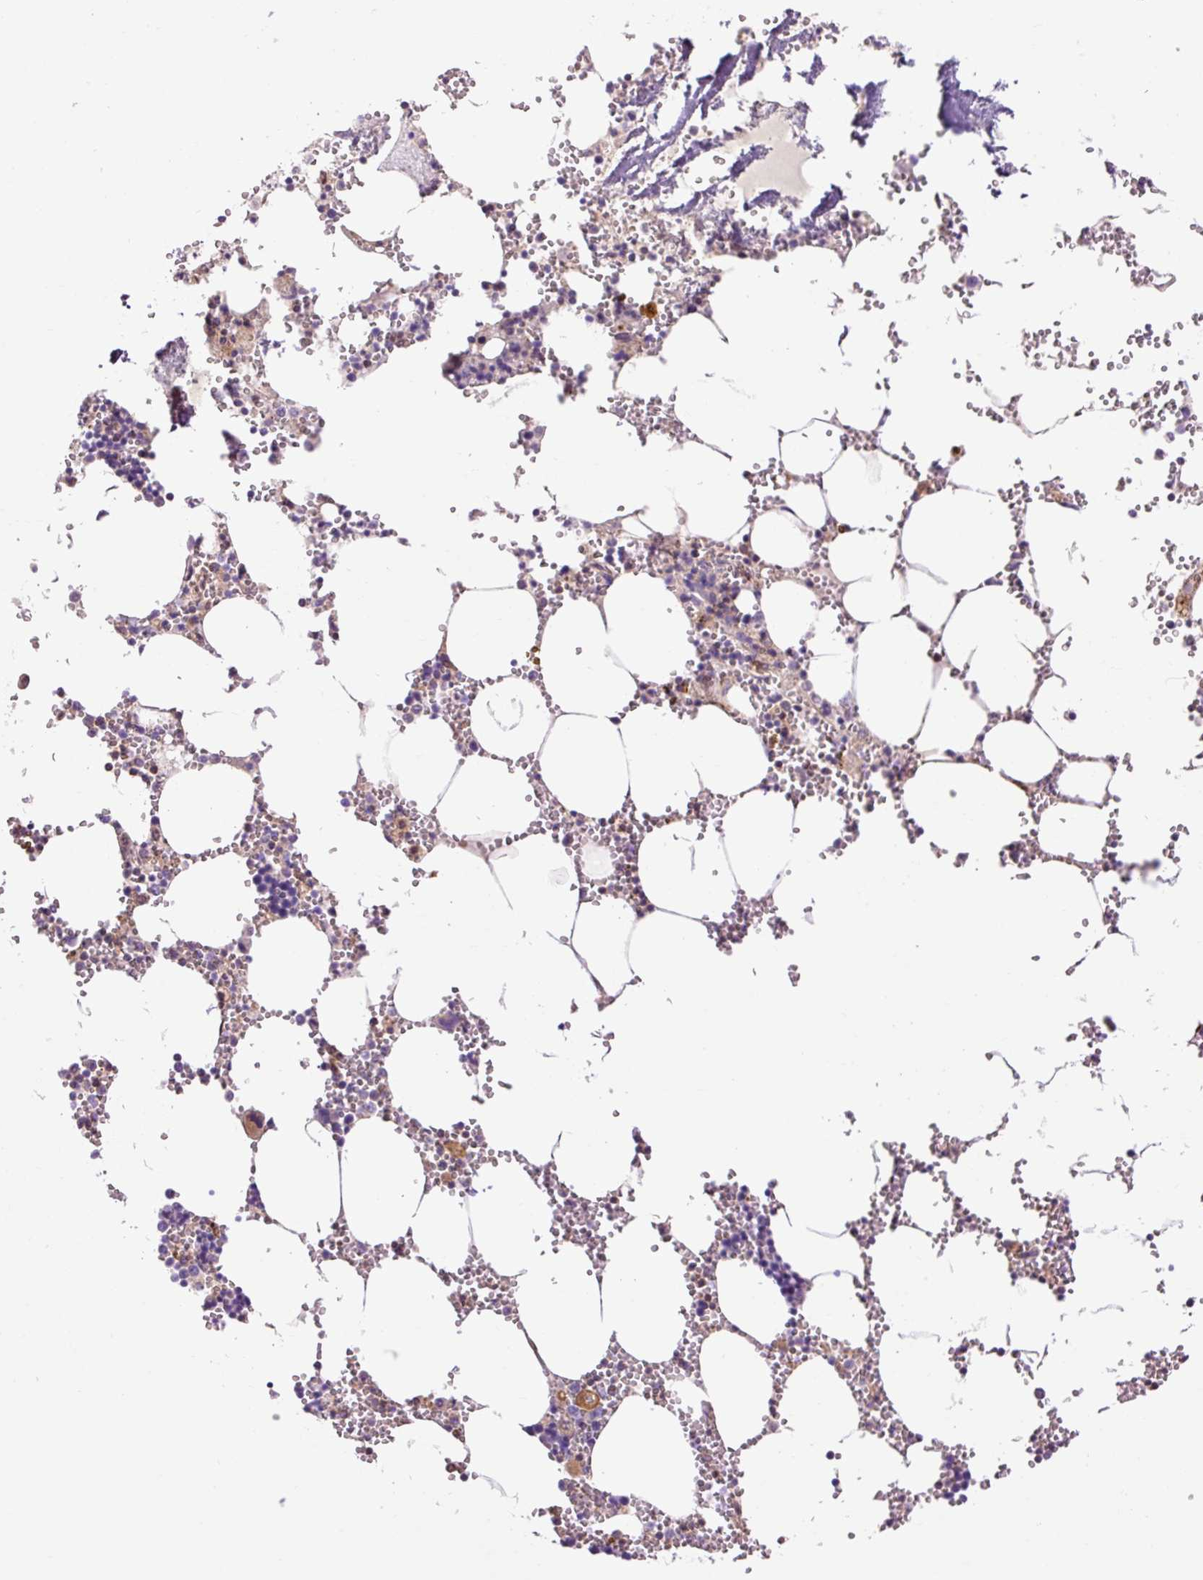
{"staining": {"intensity": "weak", "quantity": "<25%", "location": "cytoplasmic/membranous"}, "tissue": "bone marrow", "cell_type": "Hematopoietic cells", "image_type": "normal", "snomed": [{"axis": "morphology", "description": "Normal tissue, NOS"}, {"axis": "topography", "description": "Bone marrow"}], "caption": "Immunohistochemistry (IHC) micrograph of normal human bone marrow stained for a protein (brown), which demonstrates no positivity in hematopoietic cells. The staining is performed using DAB (3,3'-diaminobenzidine) brown chromogen with nuclei counter-stained in using hematoxylin.", "gene": "CD83", "patient": {"sex": "male", "age": 54}}